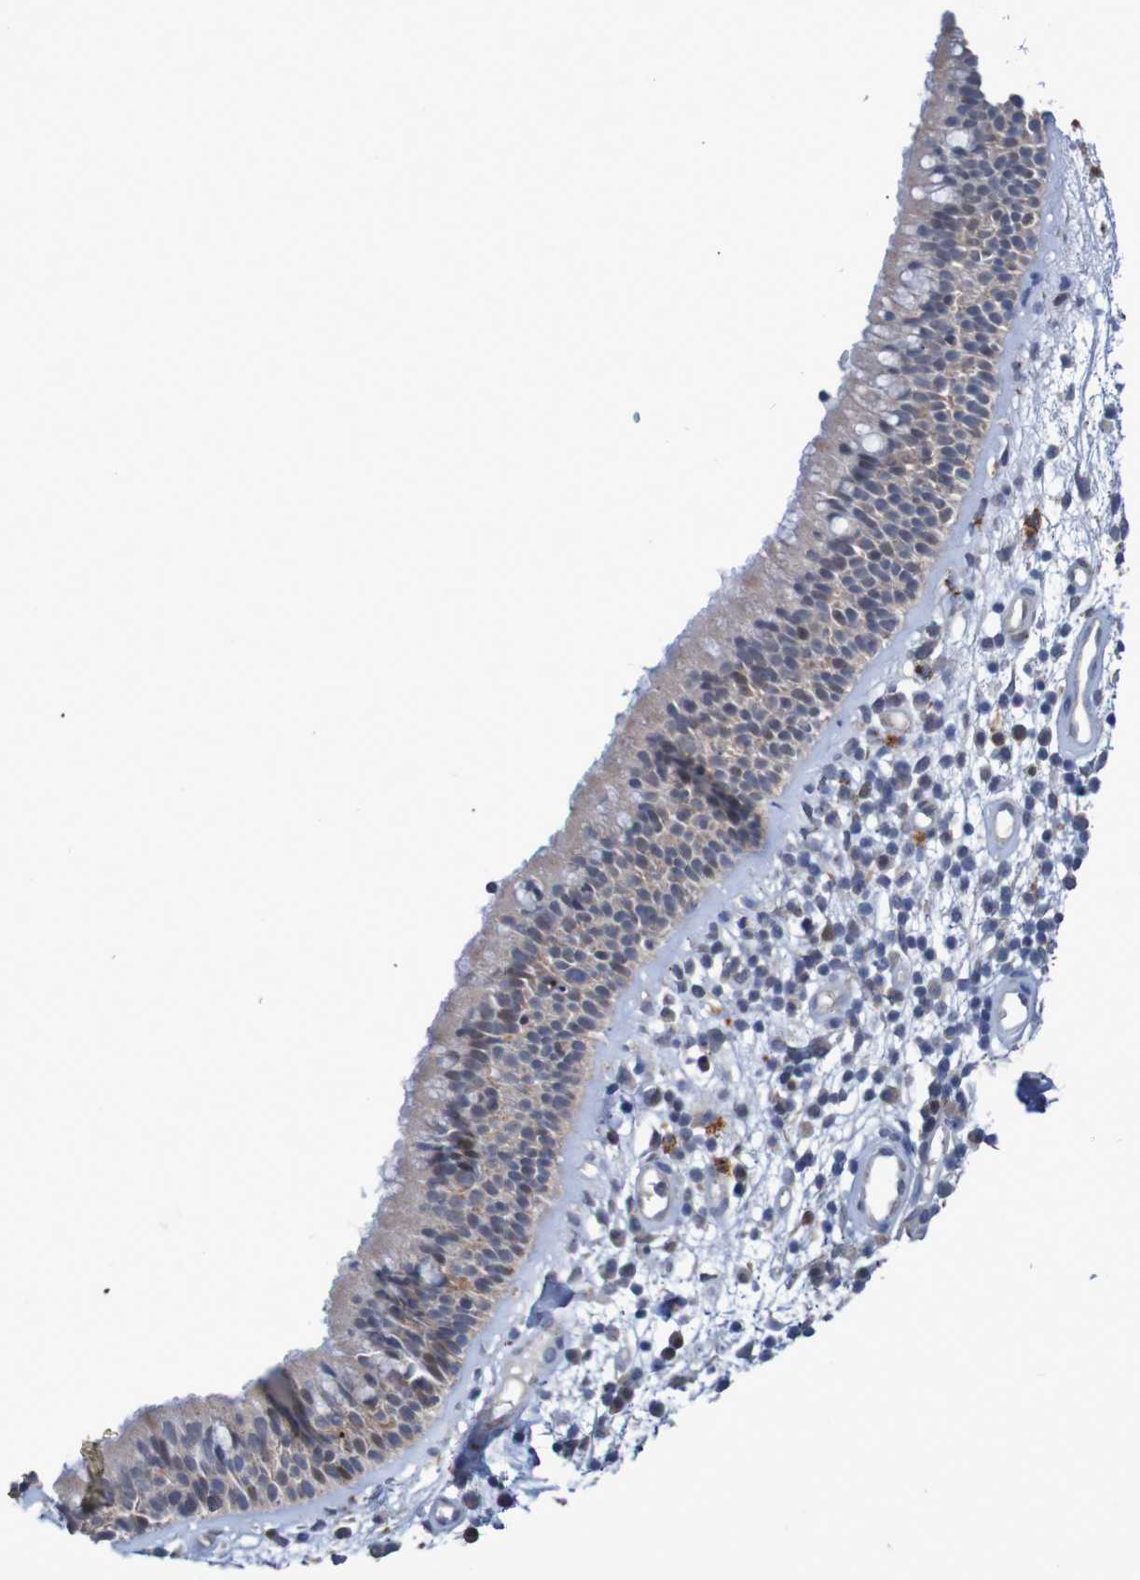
{"staining": {"intensity": "moderate", "quantity": "<25%", "location": "cytoplasmic/membranous,nuclear"}, "tissue": "nasopharynx", "cell_type": "Respiratory epithelial cells", "image_type": "normal", "snomed": [{"axis": "morphology", "description": "Normal tissue, NOS"}, {"axis": "morphology", "description": "Inflammation, NOS"}, {"axis": "topography", "description": "Nasopharynx"}], "caption": "Immunohistochemistry (IHC) micrograph of normal nasopharynx: human nasopharynx stained using immunohistochemistry (IHC) shows low levels of moderate protein expression localized specifically in the cytoplasmic/membranous,nuclear of respiratory epithelial cells, appearing as a cytoplasmic/membranous,nuclear brown color.", "gene": "FBP1", "patient": {"sex": "male", "age": 48}}